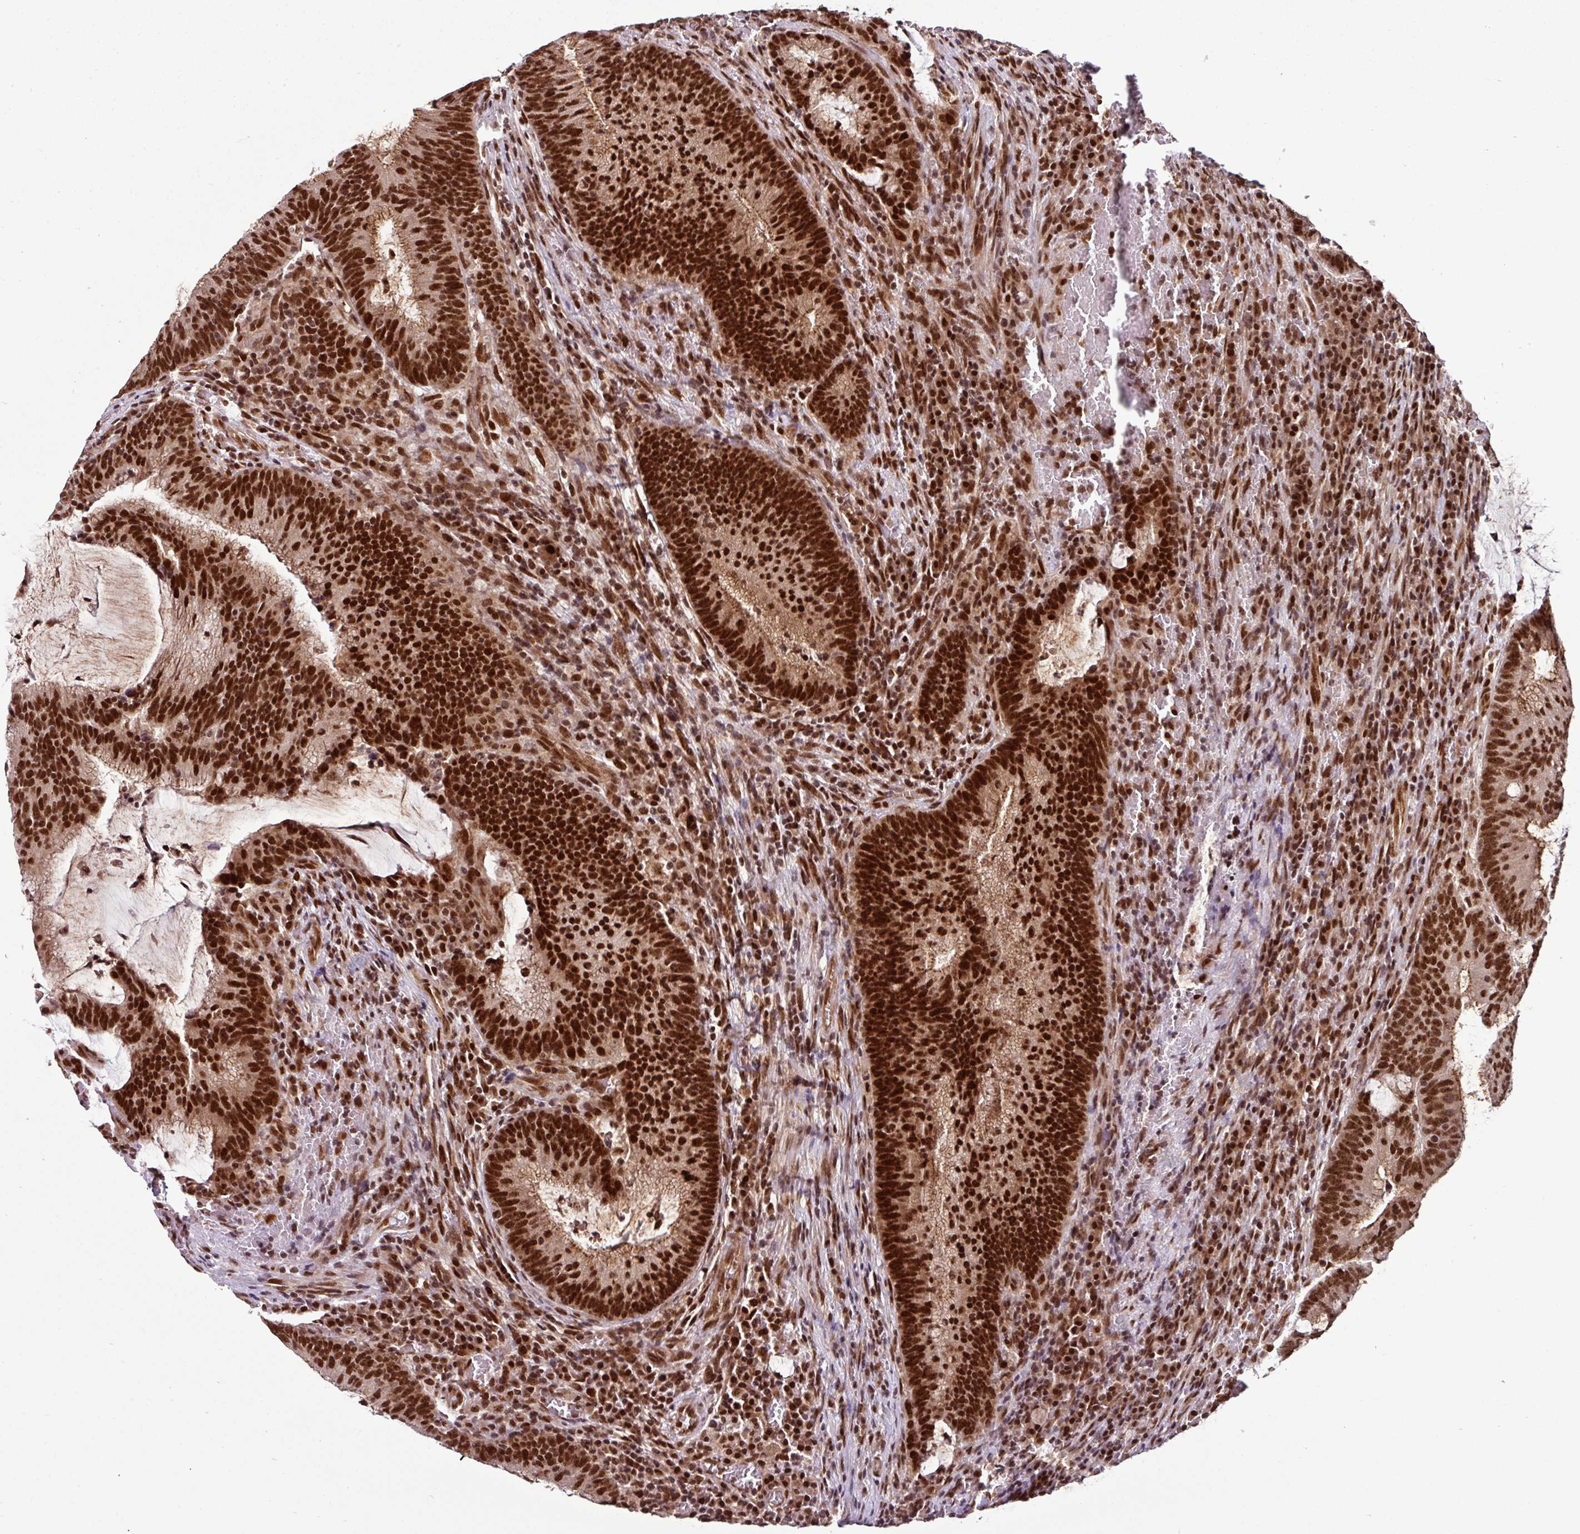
{"staining": {"intensity": "strong", "quantity": ">75%", "location": "nuclear"}, "tissue": "colorectal cancer", "cell_type": "Tumor cells", "image_type": "cancer", "snomed": [{"axis": "morphology", "description": "Adenocarcinoma, NOS"}, {"axis": "topography", "description": "Rectum"}], "caption": "Adenocarcinoma (colorectal) tissue demonstrates strong nuclear staining in approximately >75% of tumor cells", "gene": "MORF4L2", "patient": {"sex": "female", "age": 77}}